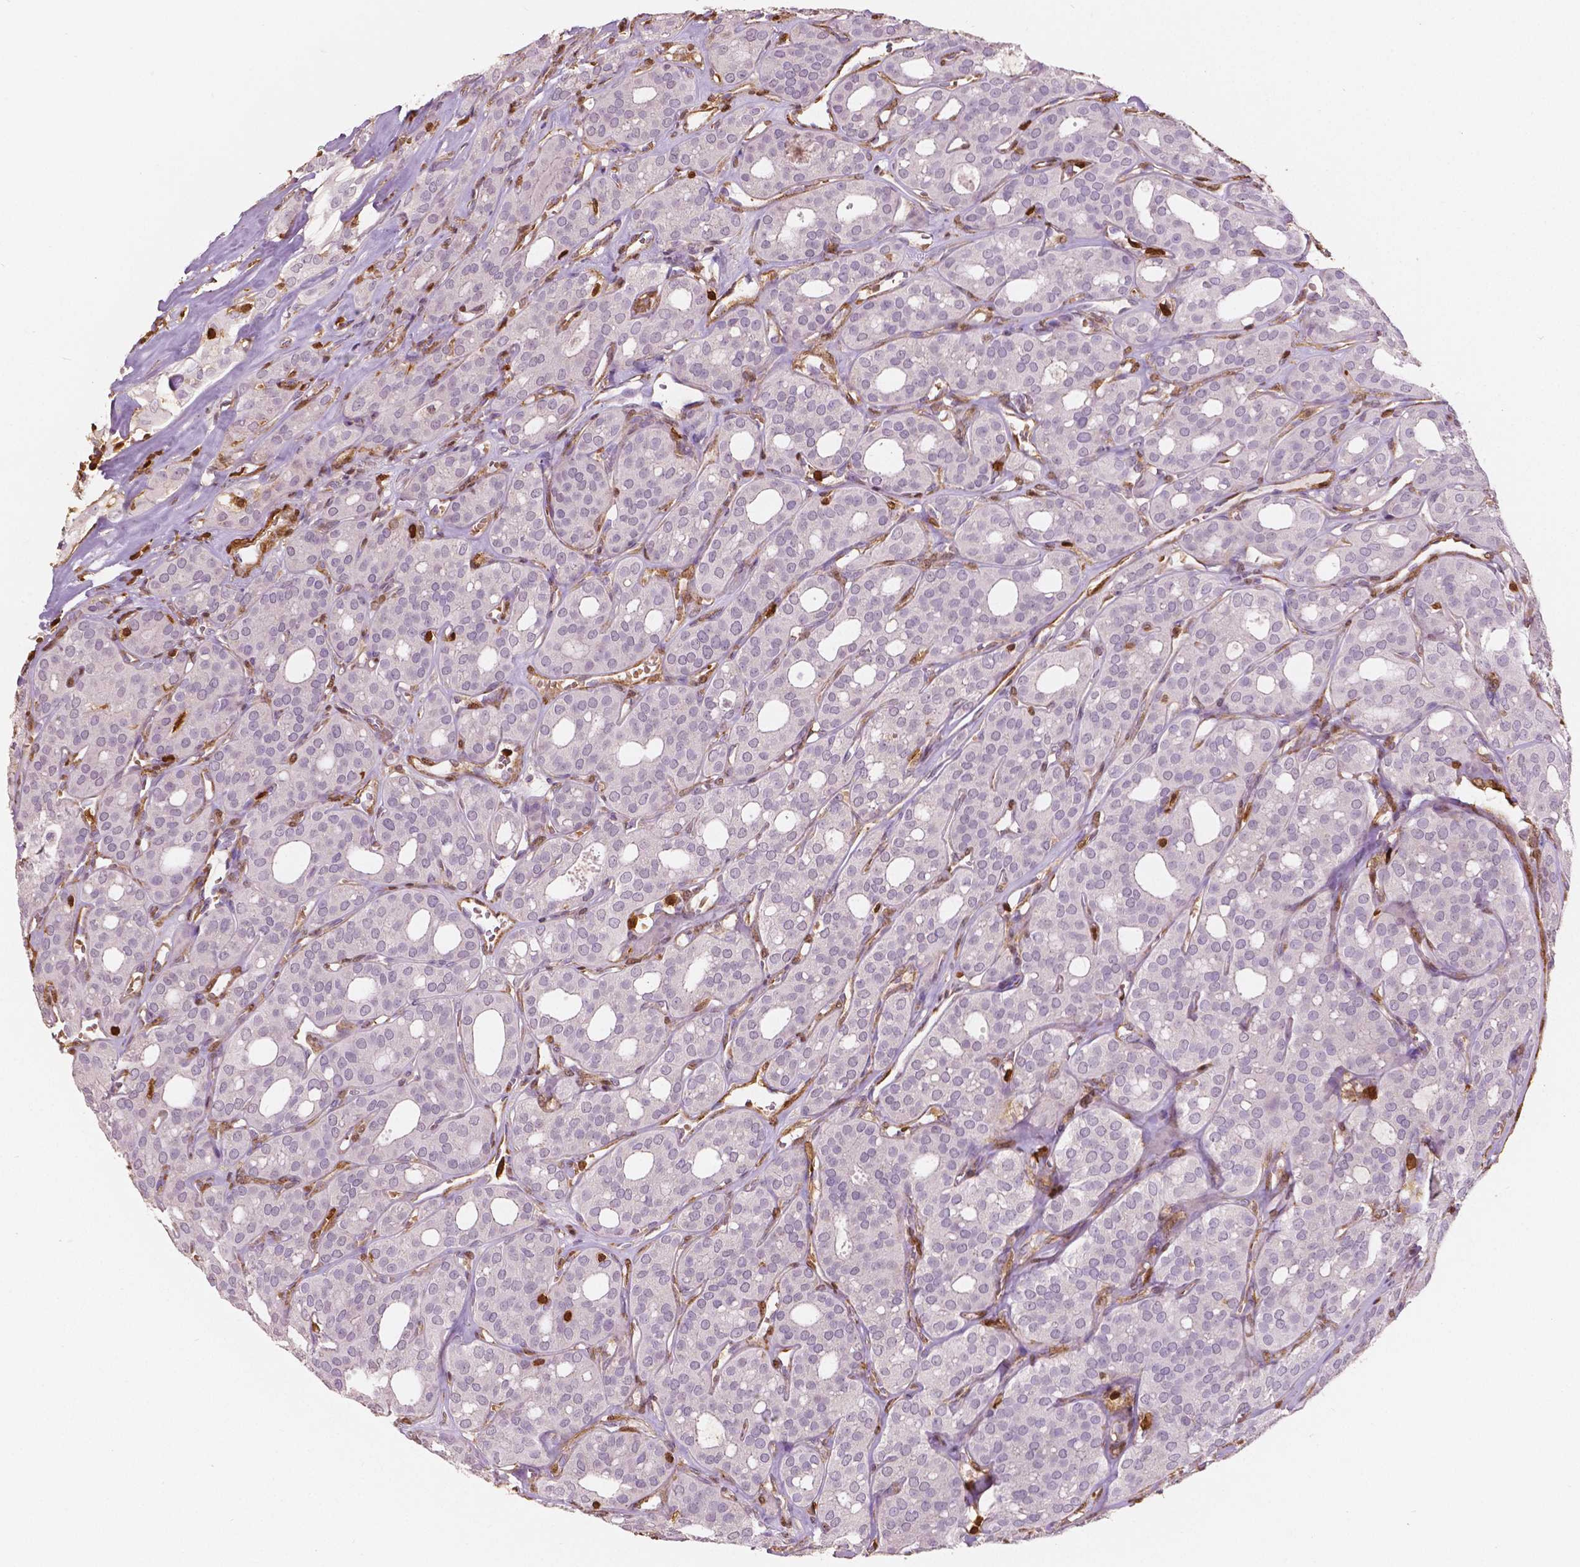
{"staining": {"intensity": "negative", "quantity": "none", "location": "none"}, "tissue": "thyroid cancer", "cell_type": "Tumor cells", "image_type": "cancer", "snomed": [{"axis": "morphology", "description": "Follicular adenoma carcinoma, NOS"}, {"axis": "topography", "description": "Thyroid gland"}], "caption": "Image shows no protein expression in tumor cells of thyroid cancer (follicular adenoma carcinoma) tissue.", "gene": "S100A4", "patient": {"sex": "male", "age": 75}}